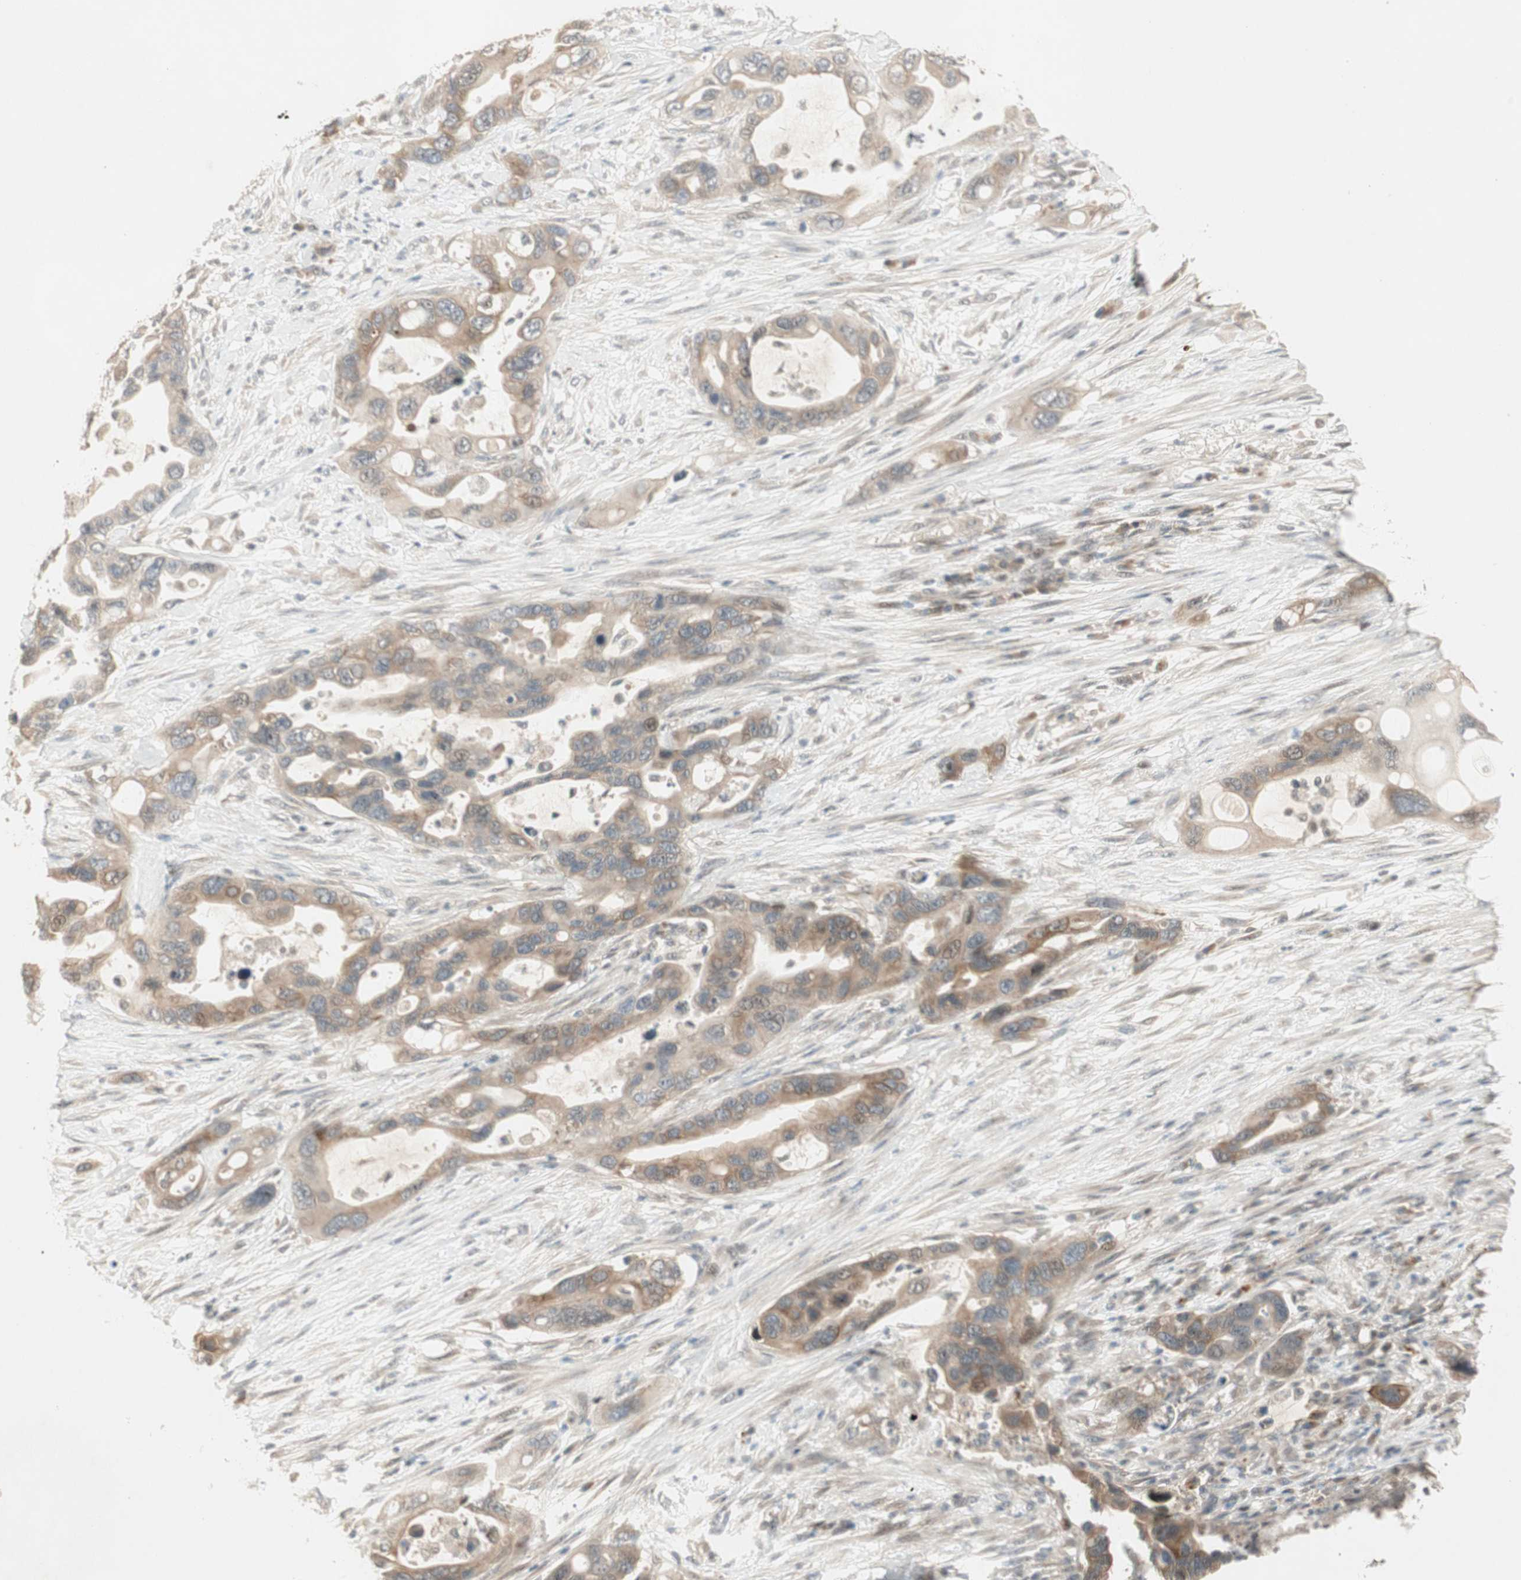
{"staining": {"intensity": "weak", "quantity": ">75%", "location": "cytoplasmic/membranous"}, "tissue": "pancreatic cancer", "cell_type": "Tumor cells", "image_type": "cancer", "snomed": [{"axis": "morphology", "description": "Adenocarcinoma, NOS"}, {"axis": "topography", "description": "Pancreas"}], "caption": "Immunohistochemistry (IHC) (DAB) staining of human pancreatic cancer exhibits weak cytoplasmic/membranous protein positivity in approximately >75% of tumor cells.", "gene": "ACSL5", "patient": {"sex": "female", "age": 71}}